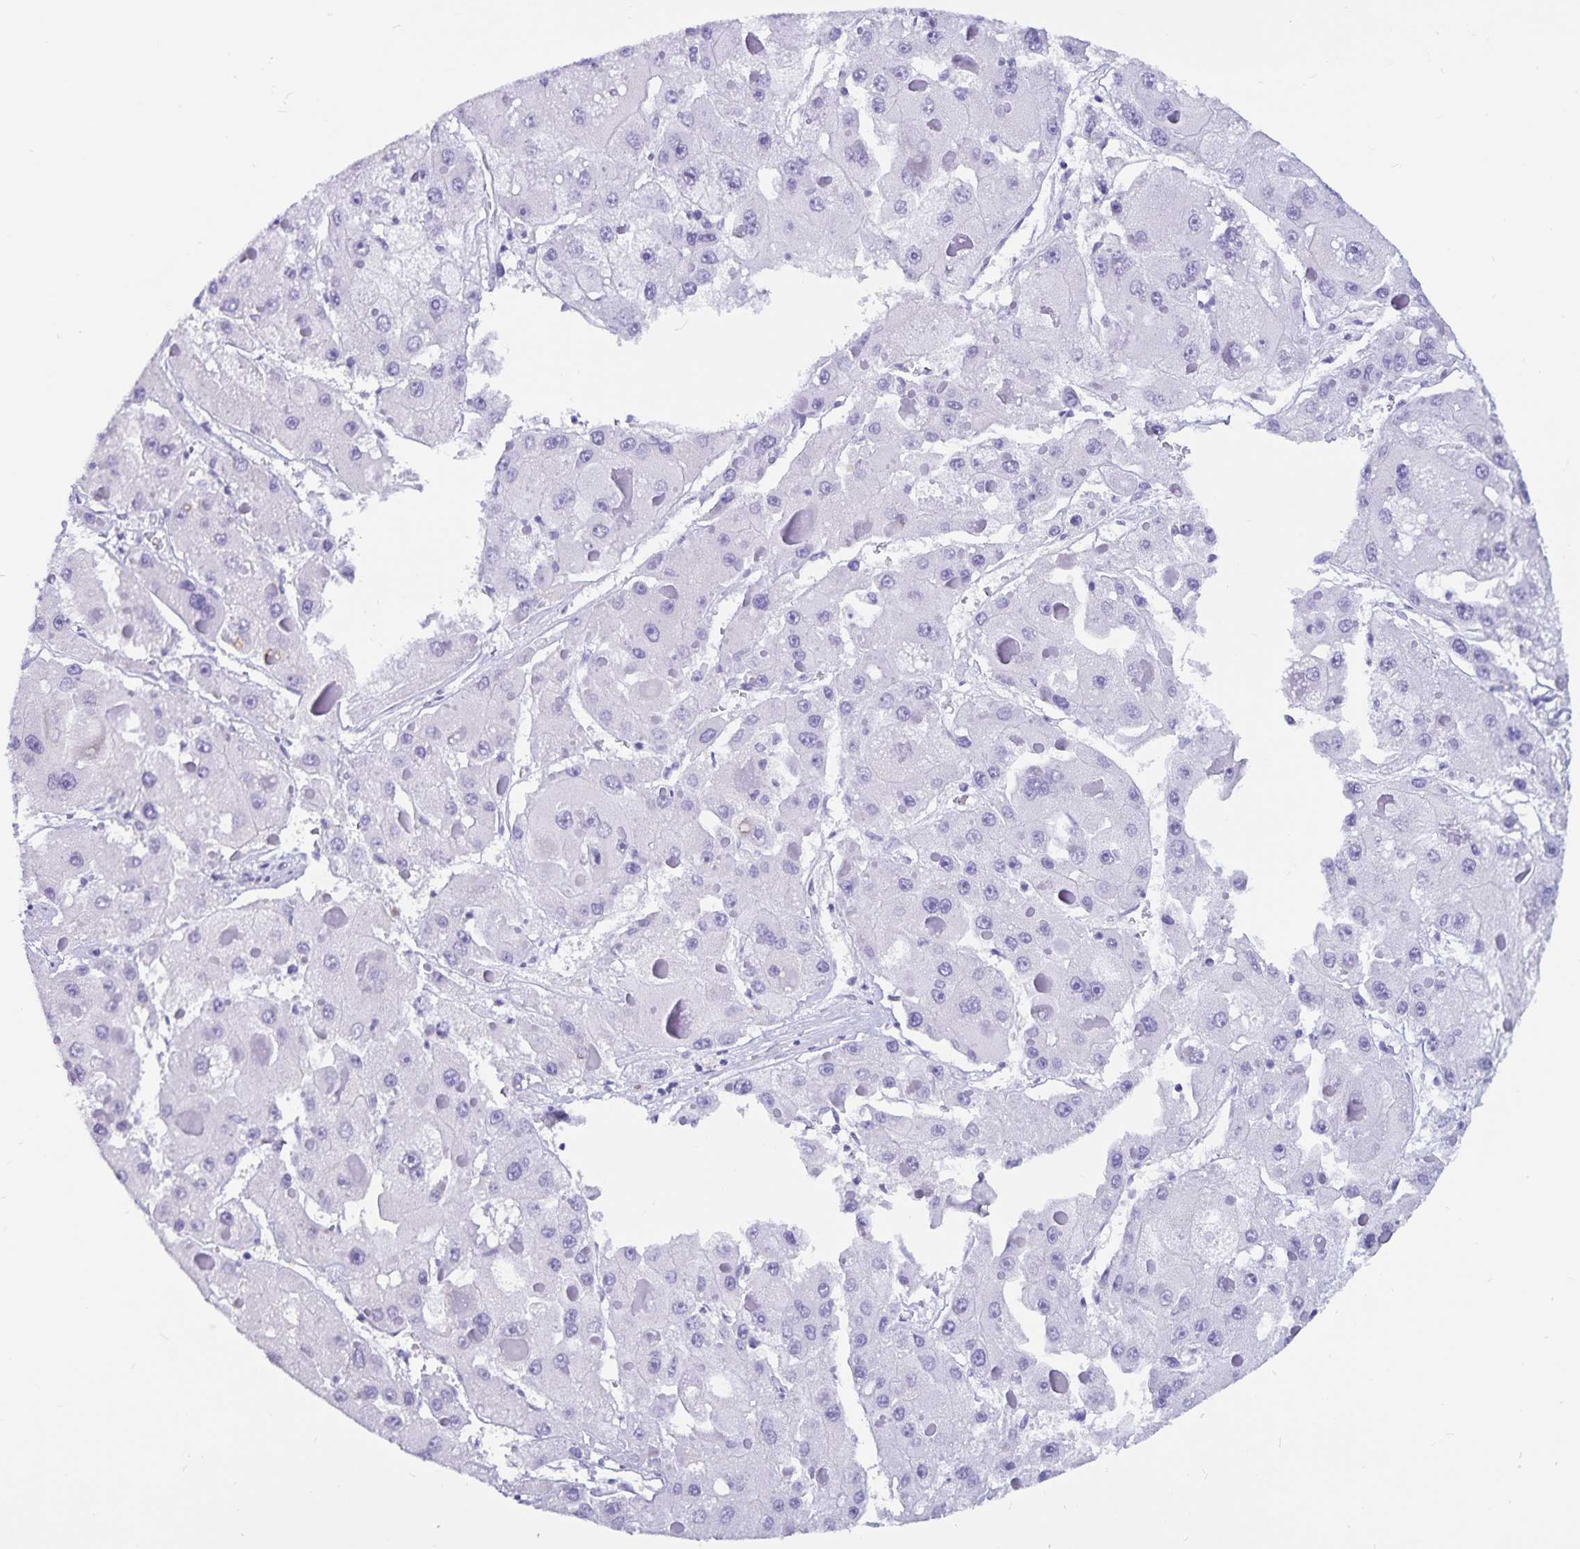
{"staining": {"intensity": "negative", "quantity": "none", "location": "none"}, "tissue": "liver cancer", "cell_type": "Tumor cells", "image_type": "cancer", "snomed": [{"axis": "morphology", "description": "Carcinoma, Hepatocellular, NOS"}, {"axis": "topography", "description": "Liver"}], "caption": "Liver hepatocellular carcinoma was stained to show a protein in brown. There is no significant expression in tumor cells. (Brightfield microscopy of DAB (3,3'-diaminobenzidine) IHC at high magnification).", "gene": "GPR137", "patient": {"sex": "female", "age": 73}}